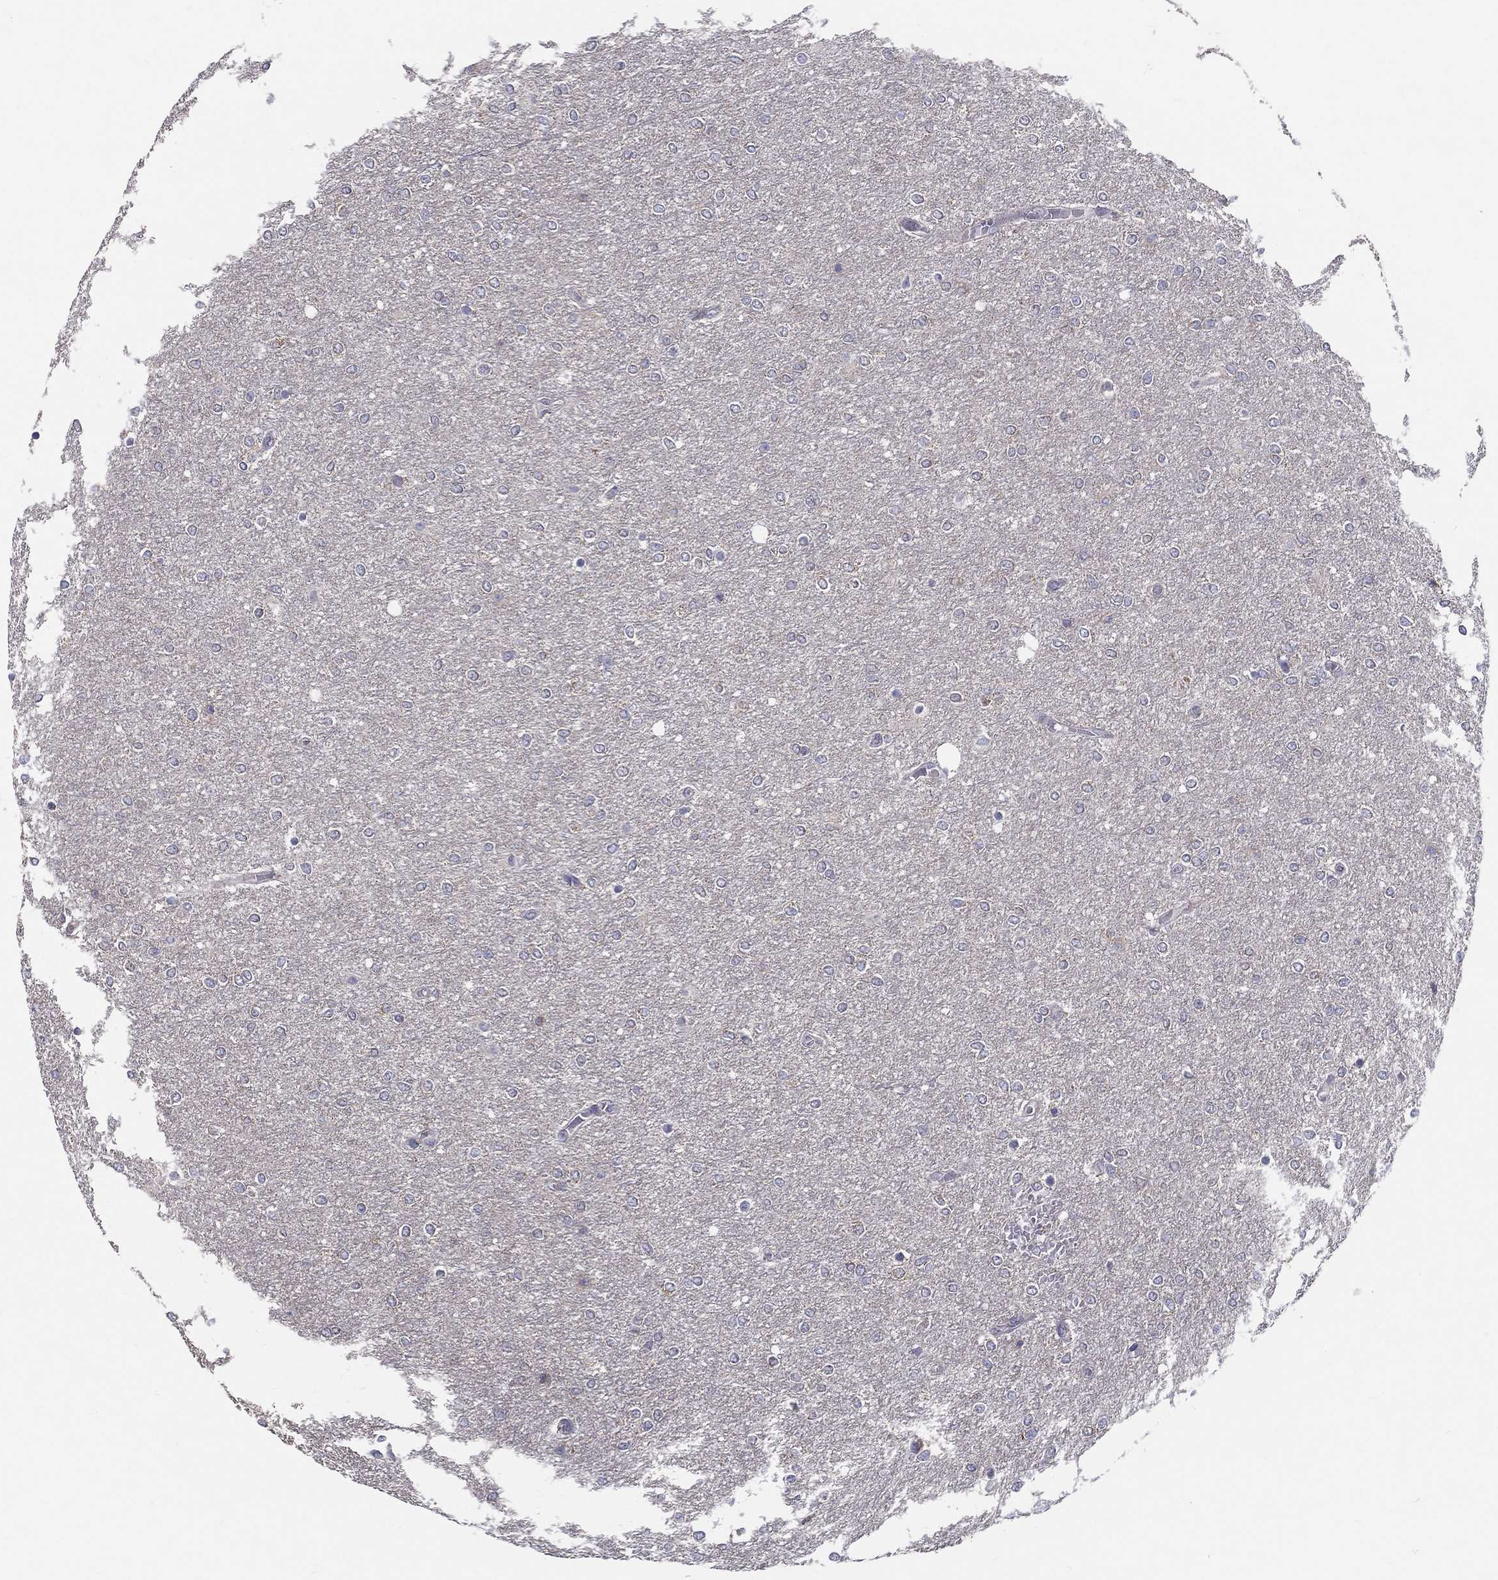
{"staining": {"intensity": "negative", "quantity": "none", "location": "none"}, "tissue": "glioma", "cell_type": "Tumor cells", "image_type": "cancer", "snomed": [{"axis": "morphology", "description": "Glioma, malignant, High grade"}, {"axis": "topography", "description": "Brain"}], "caption": "Histopathology image shows no significant protein expression in tumor cells of glioma.", "gene": "PCSK1", "patient": {"sex": "female", "age": 61}}